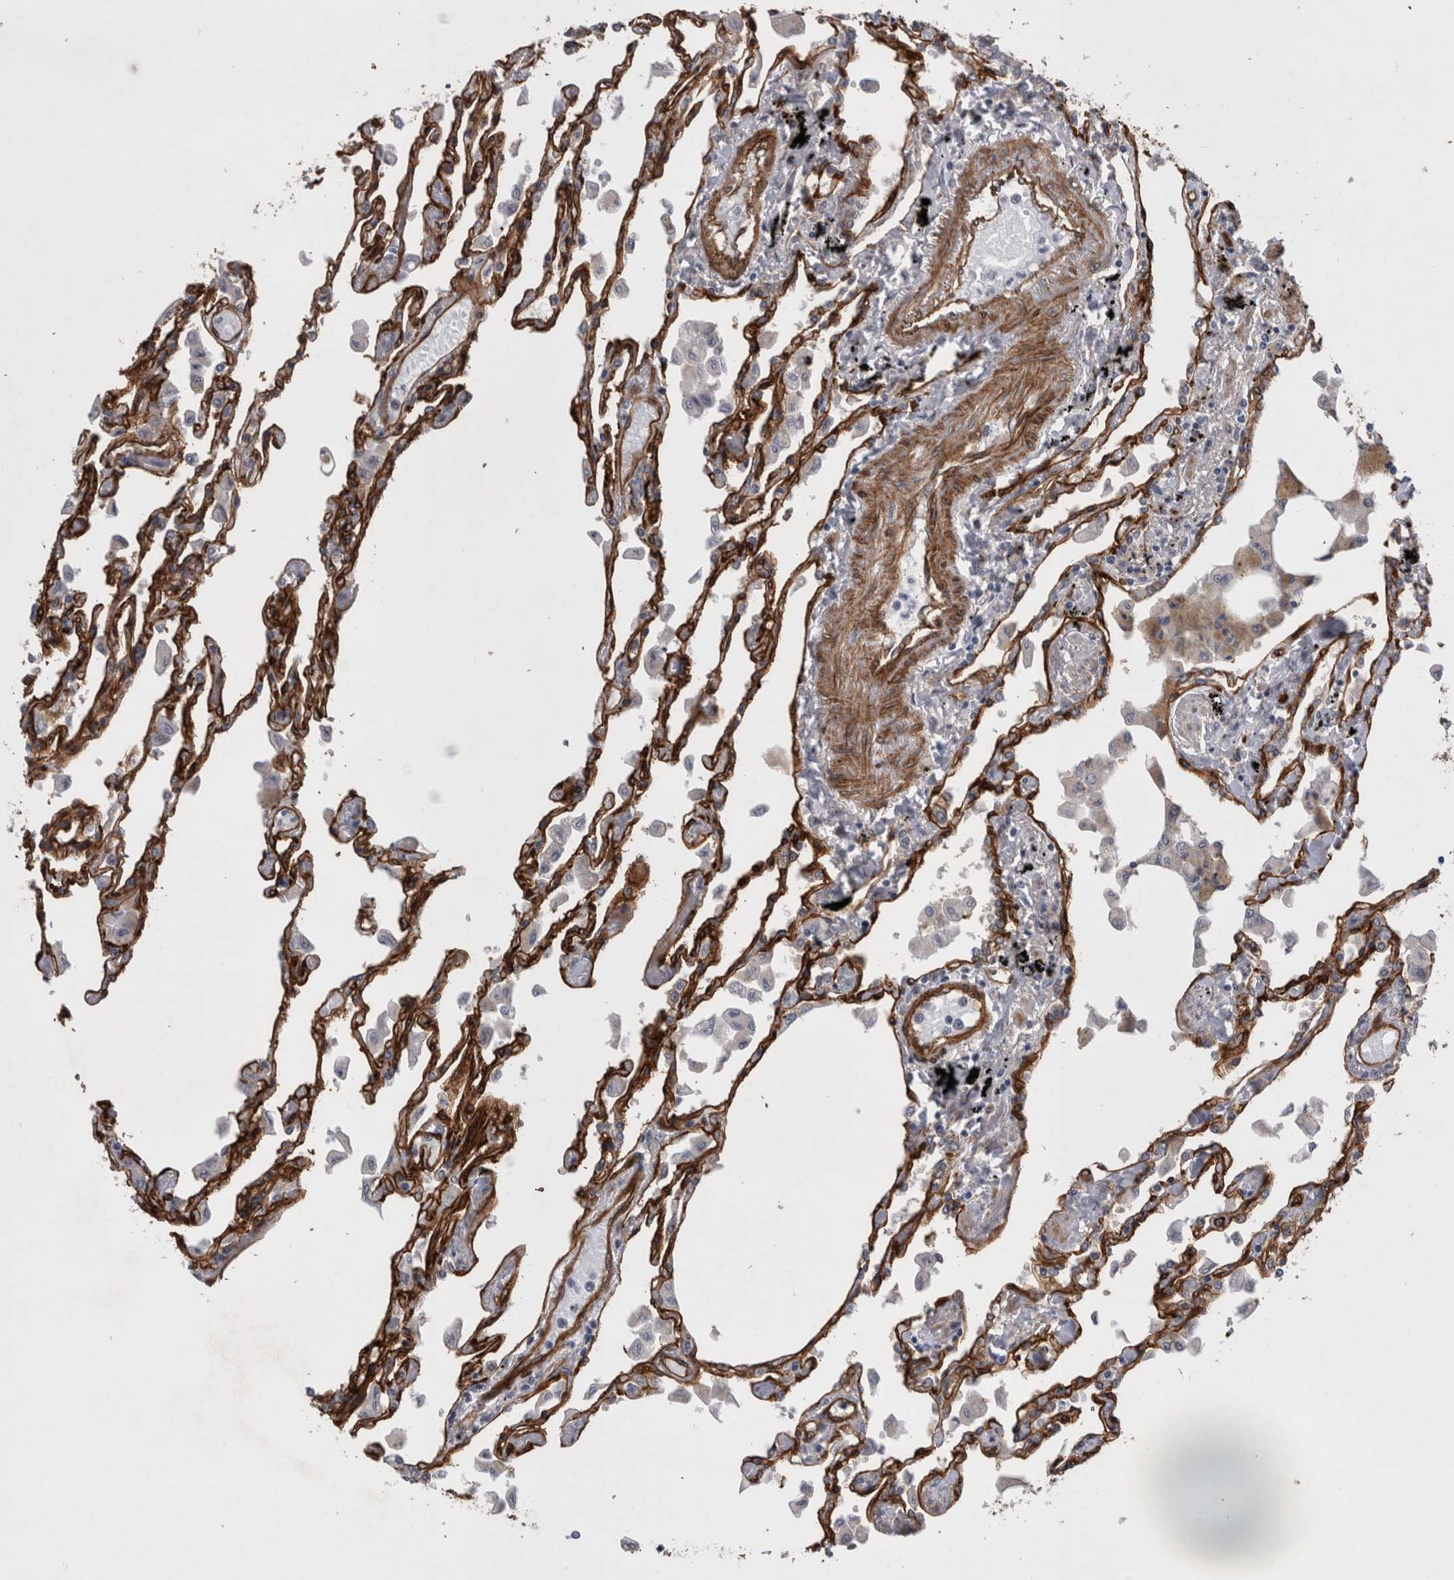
{"staining": {"intensity": "strong", "quantity": "25%-75%", "location": "cytoplasmic/membranous"}, "tissue": "lung", "cell_type": "Alveolar cells", "image_type": "normal", "snomed": [{"axis": "morphology", "description": "Normal tissue, NOS"}, {"axis": "topography", "description": "Bronchus"}, {"axis": "topography", "description": "Lung"}], "caption": "Protein expression analysis of benign human lung reveals strong cytoplasmic/membranous positivity in approximately 25%-75% of alveolar cells. The protein is shown in brown color, while the nuclei are stained blue.", "gene": "DDX6", "patient": {"sex": "female", "age": 49}}